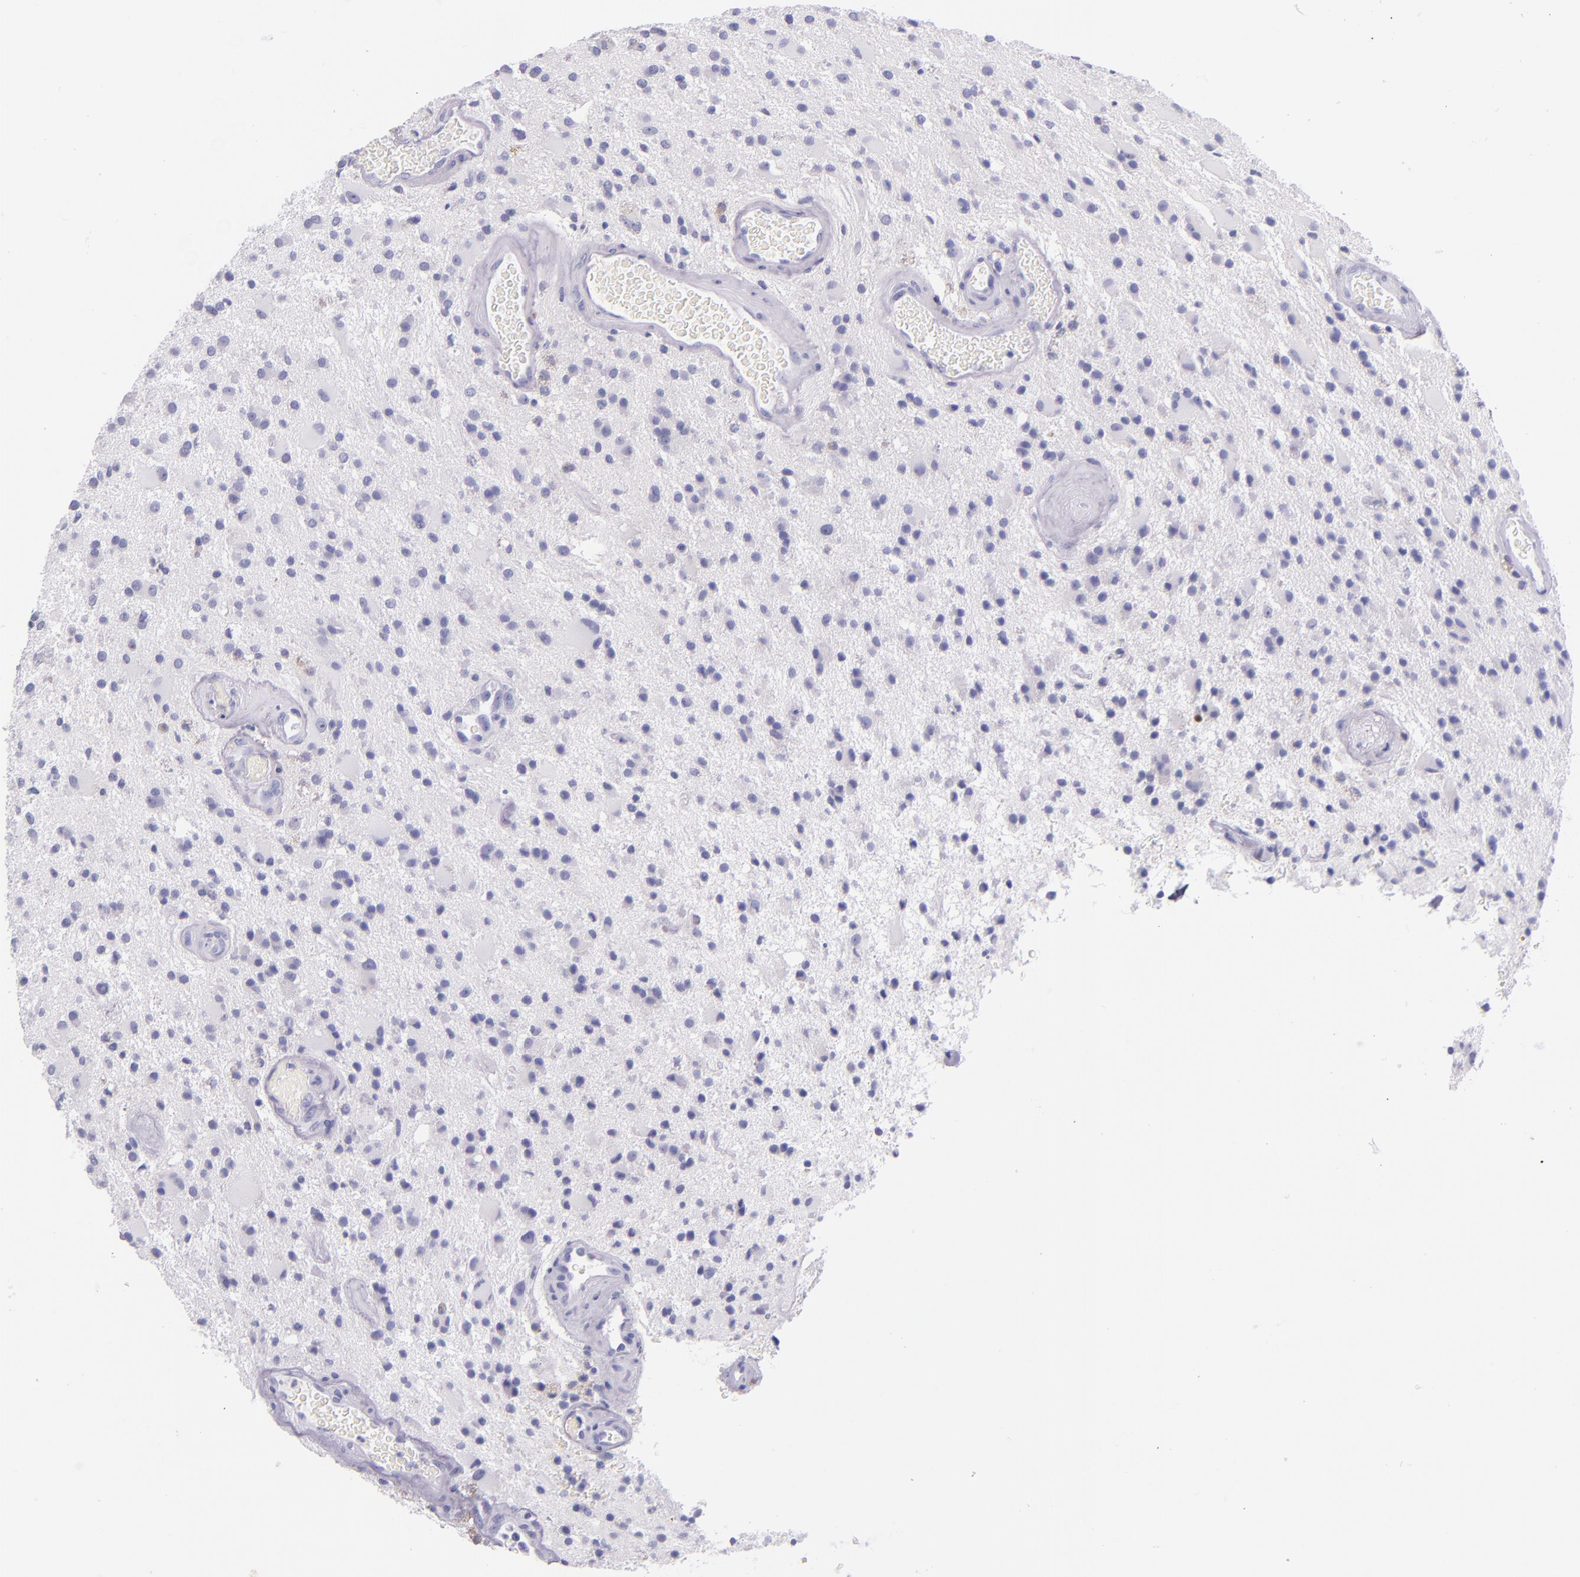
{"staining": {"intensity": "negative", "quantity": "none", "location": "none"}, "tissue": "glioma", "cell_type": "Tumor cells", "image_type": "cancer", "snomed": [{"axis": "morphology", "description": "Glioma, malignant, Low grade"}, {"axis": "topography", "description": "Brain"}], "caption": "An immunohistochemistry photomicrograph of glioma is shown. There is no staining in tumor cells of glioma. (Immunohistochemistry, brightfield microscopy, high magnification).", "gene": "IRF4", "patient": {"sex": "male", "age": 58}}